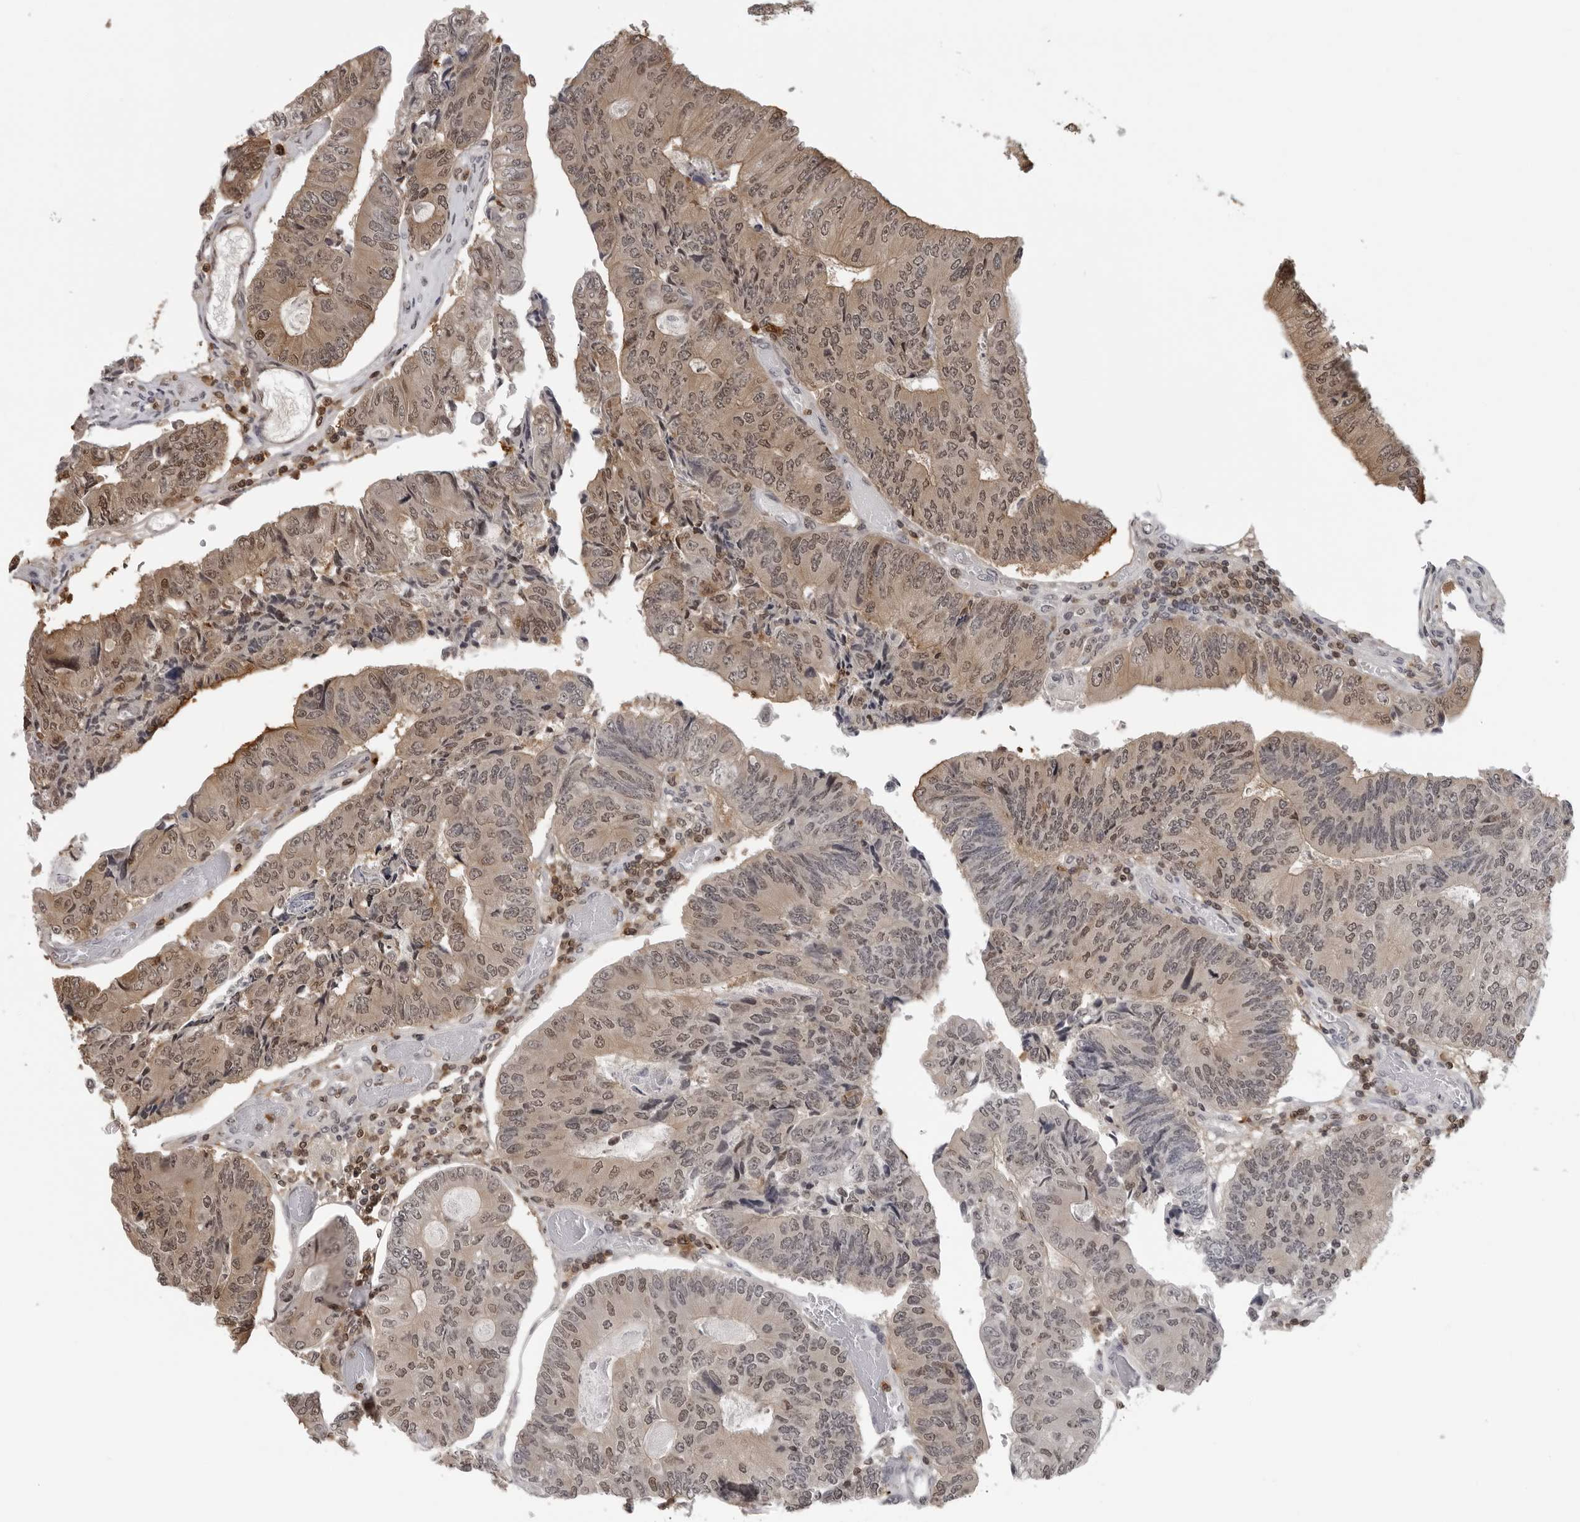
{"staining": {"intensity": "moderate", "quantity": ">75%", "location": "cytoplasmic/membranous,nuclear"}, "tissue": "colorectal cancer", "cell_type": "Tumor cells", "image_type": "cancer", "snomed": [{"axis": "morphology", "description": "Adenocarcinoma, NOS"}, {"axis": "topography", "description": "Colon"}], "caption": "Approximately >75% of tumor cells in colorectal cancer display moderate cytoplasmic/membranous and nuclear protein positivity as visualized by brown immunohistochemical staining.", "gene": "HSPH1", "patient": {"sex": "female", "age": 67}}